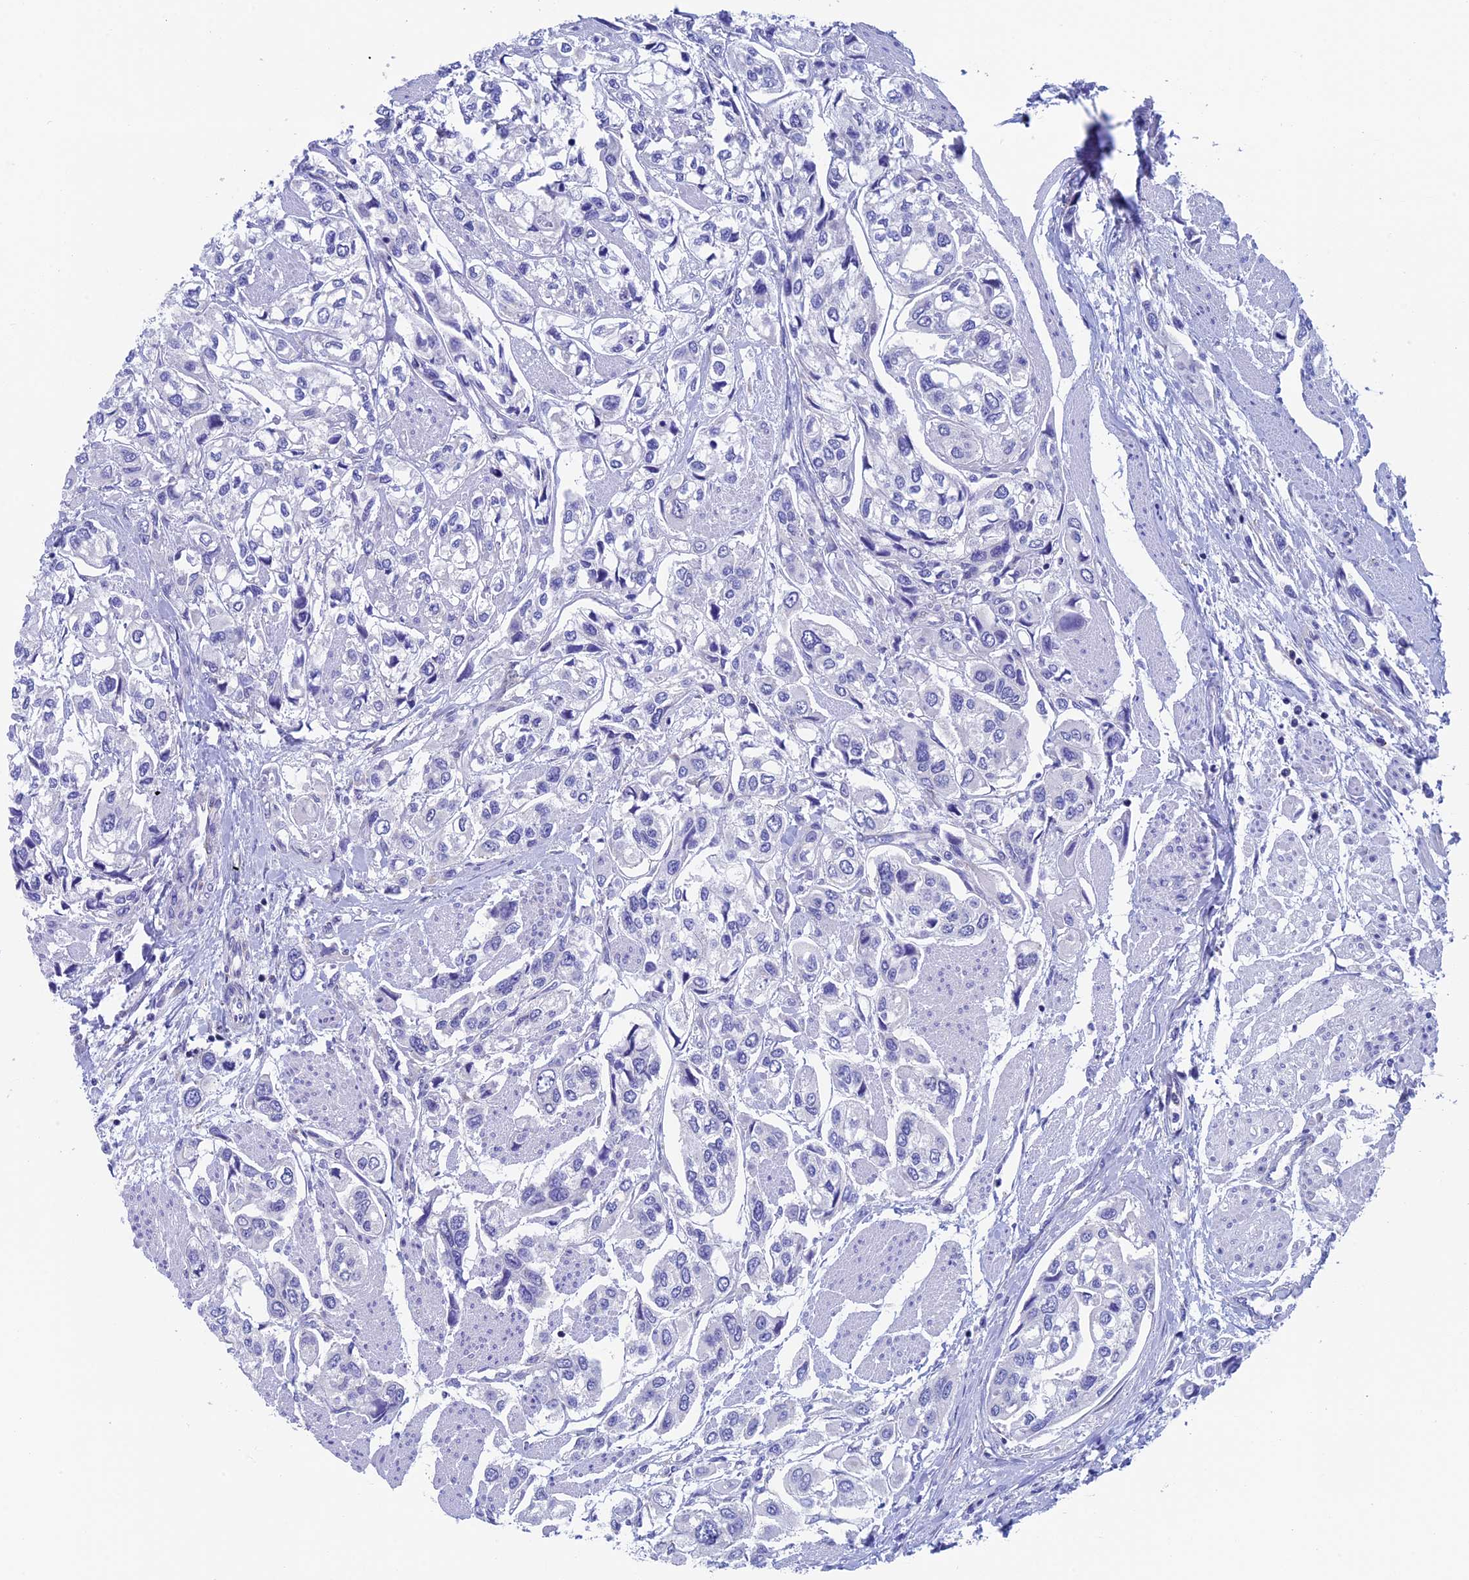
{"staining": {"intensity": "negative", "quantity": "none", "location": "none"}, "tissue": "urothelial cancer", "cell_type": "Tumor cells", "image_type": "cancer", "snomed": [{"axis": "morphology", "description": "Urothelial carcinoma, High grade"}, {"axis": "topography", "description": "Urinary bladder"}], "caption": "Urothelial cancer stained for a protein using immunohistochemistry shows no staining tumor cells.", "gene": "SEPTIN1", "patient": {"sex": "male", "age": 67}}